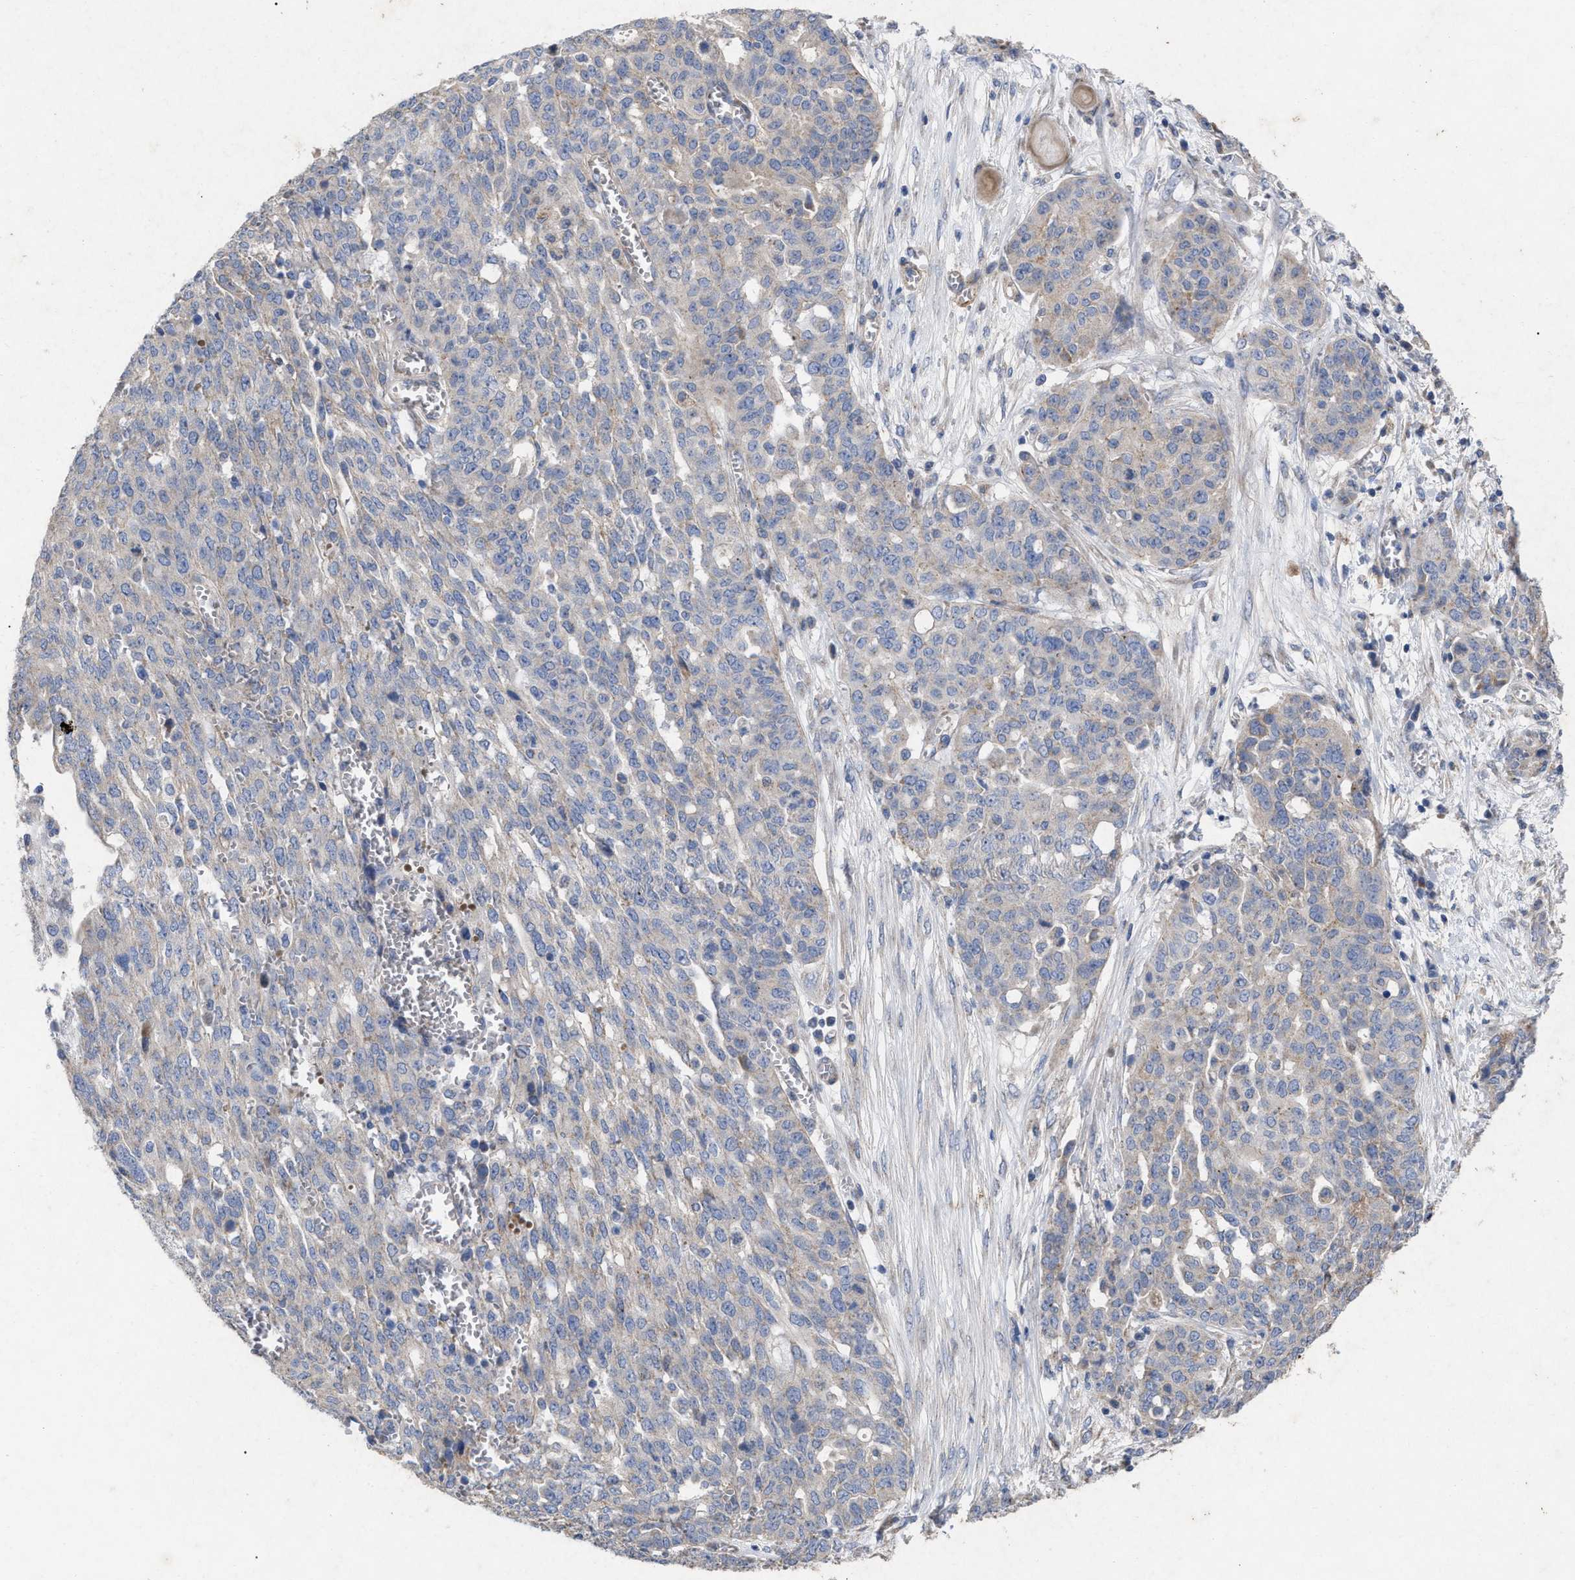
{"staining": {"intensity": "moderate", "quantity": "<25%", "location": "cytoplasmic/membranous"}, "tissue": "ovarian cancer", "cell_type": "Tumor cells", "image_type": "cancer", "snomed": [{"axis": "morphology", "description": "Cystadenocarcinoma, serous, NOS"}, {"axis": "topography", "description": "Soft tissue"}, {"axis": "topography", "description": "Ovary"}], "caption": "A brown stain shows moderate cytoplasmic/membranous expression of a protein in serous cystadenocarcinoma (ovarian) tumor cells.", "gene": "VIP", "patient": {"sex": "female", "age": 57}}